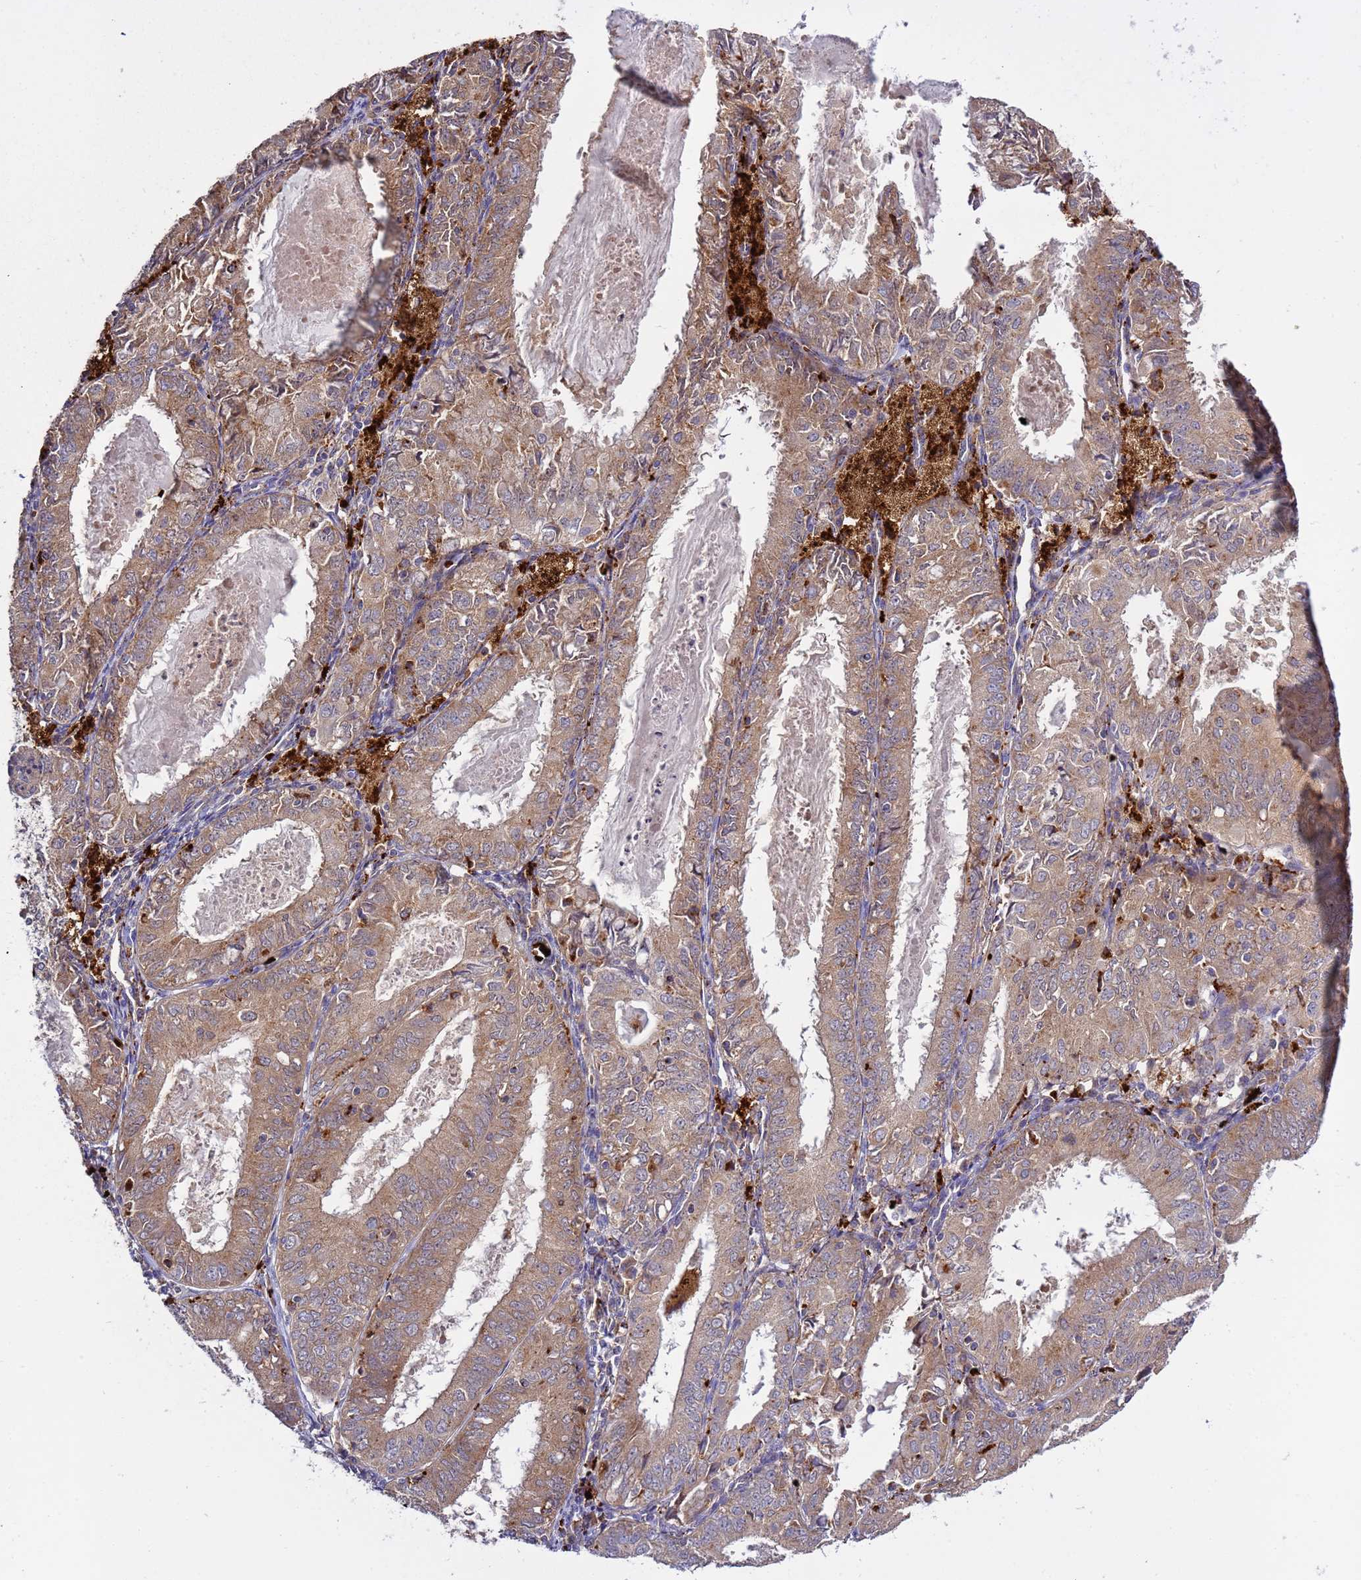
{"staining": {"intensity": "moderate", "quantity": ">75%", "location": "cytoplasmic/membranous"}, "tissue": "endometrial cancer", "cell_type": "Tumor cells", "image_type": "cancer", "snomed": [{"axis": "morphology", "description": "Adenocarcinoma, NOS"}, {"axis": "topography", "description": "Endometrium"}], "caption": "This photomicrograph reveals immunohistochemistry (IHC) staining of adenocarcinoma (endometrial), with medium moderate cytoplasmic/membranous positivity in about >75% of tumor cells.", "gene": "VPS36", "patient": {"sex": "female", "age": 57}}